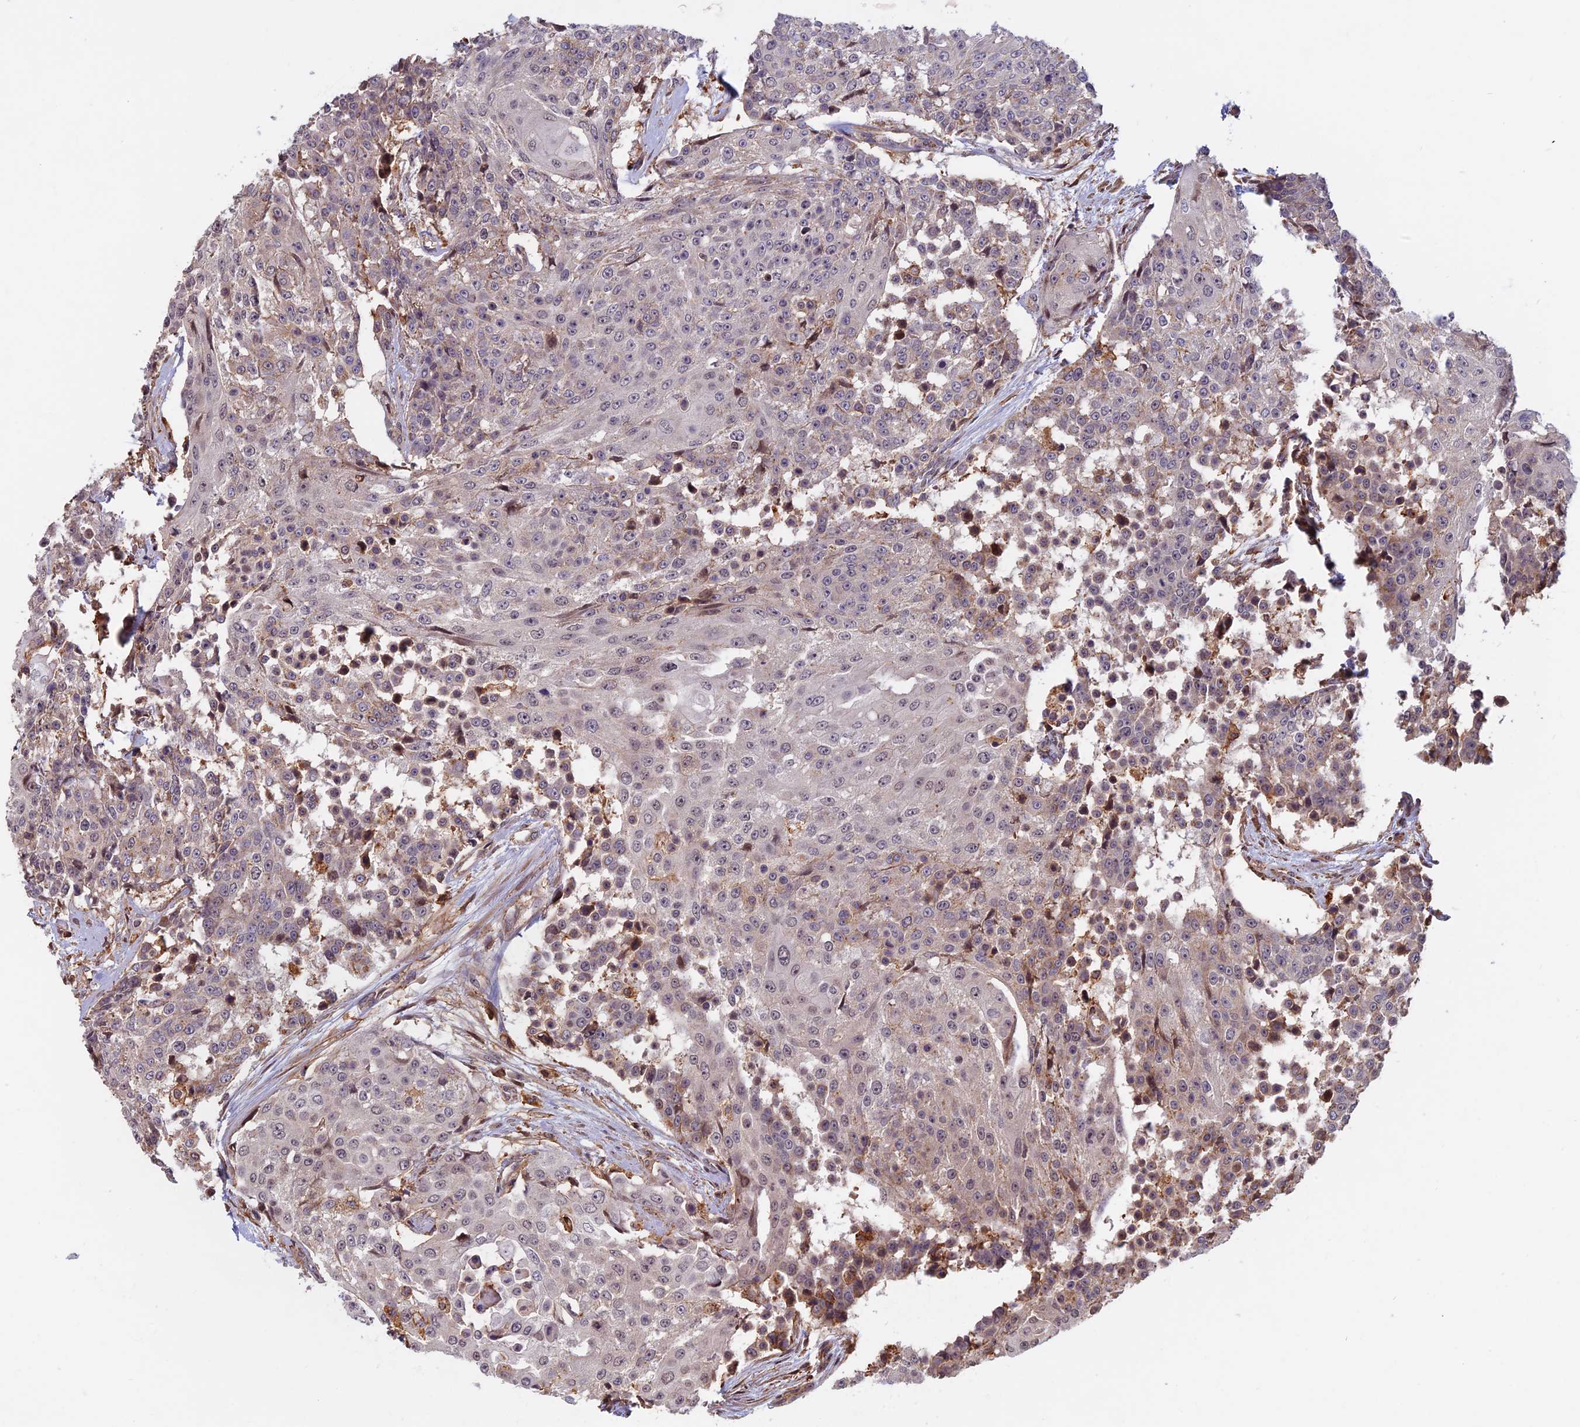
{"staining": {"intensity": "weak", "quantity": "<25%", "location": "cytoplasmic/membranous"}, "tissue": "urothelial cancer", "cell_type": "Tumor cells", "image_type": "cancer", "snomed": [{"axis": "morphology", "description": "Urothelial carcinoma, High grade"}, {"axis": "topography", "description": "Urinary bladder"}], "caption": "Immunohistochemistry image of neoplastic tissue: human urothelial carcinoma (high-grade) stained with DAB demonstrates no significant protein expression in tumor cells.", "gene": "SPG11", "patient": {"sex": "female", "age": 63}}